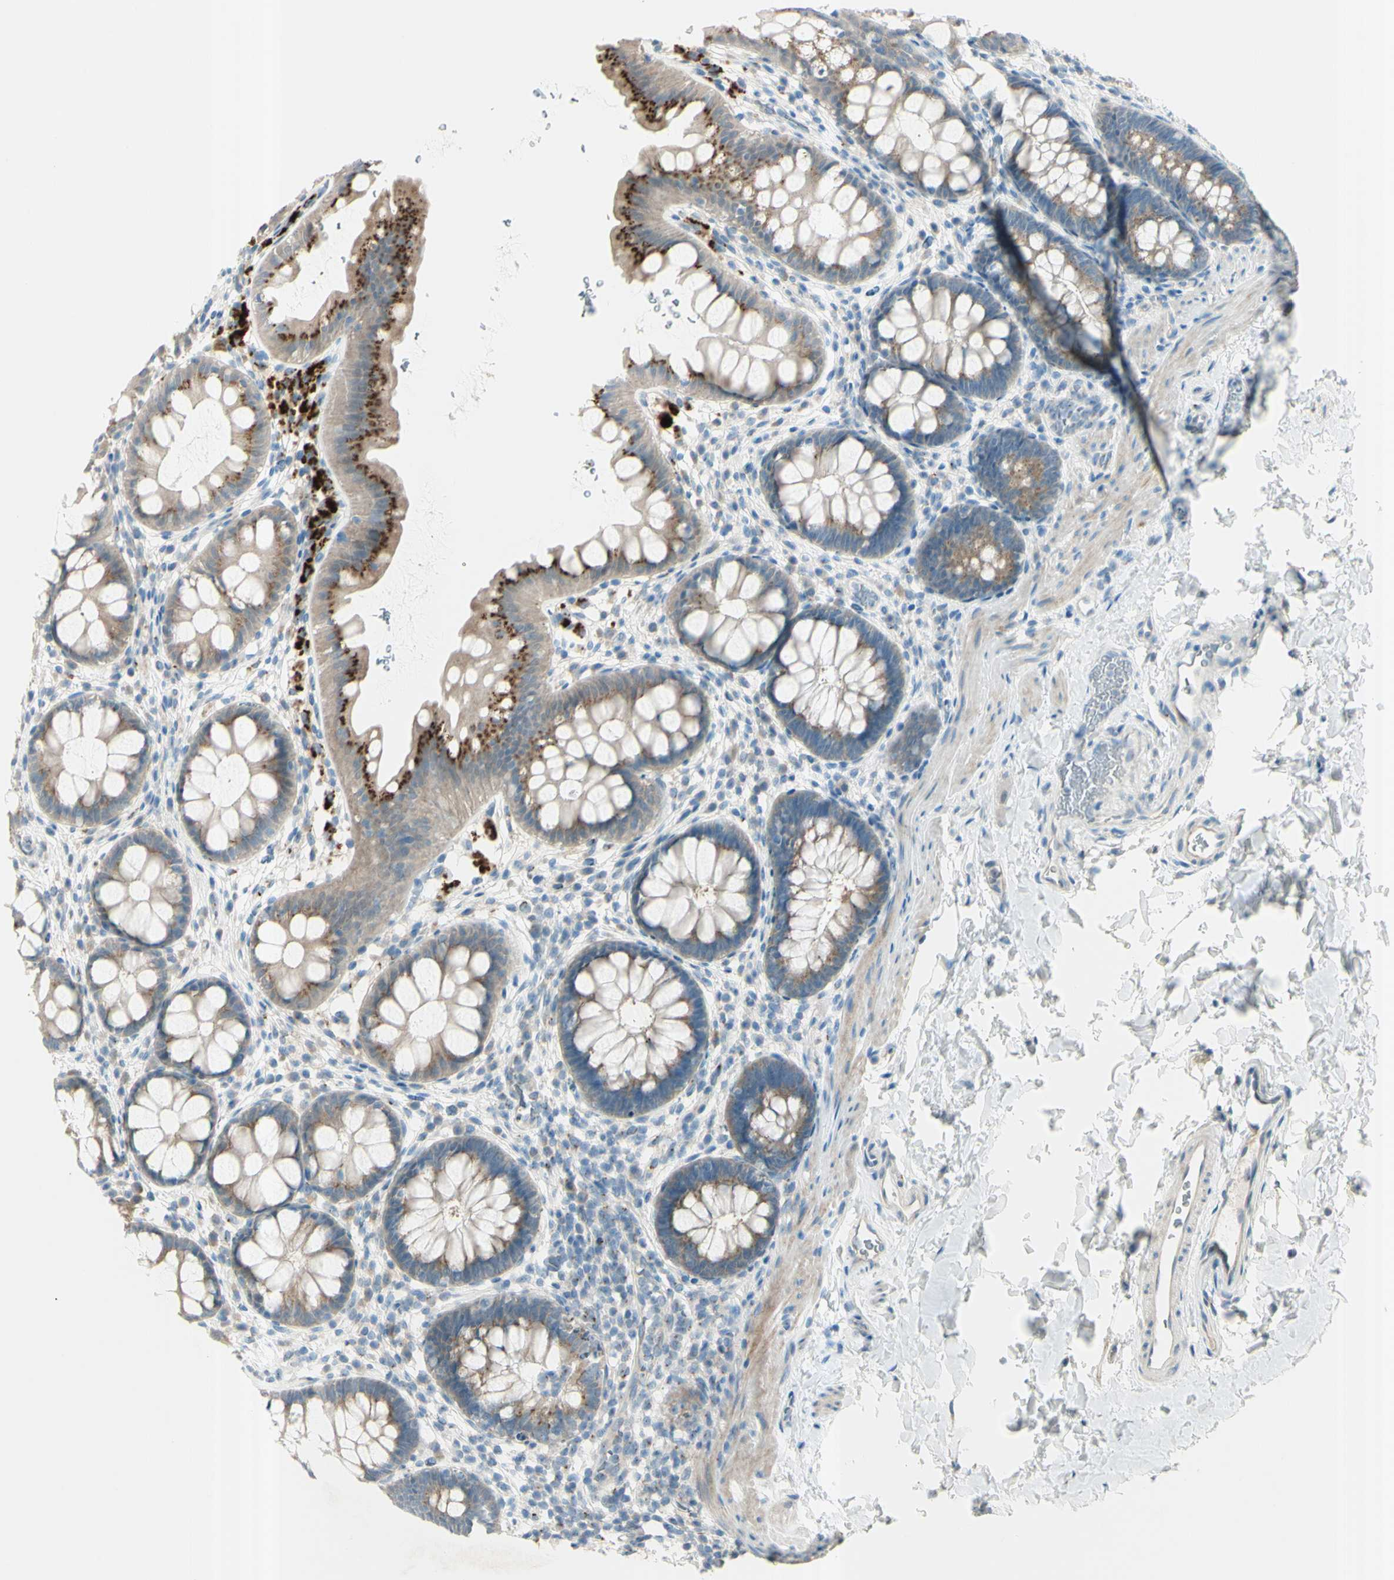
{"staining": {"intensity": "moderate", "quantity": ">75%", "location": "cytoplasmic/membranous"}, "tissue": "rectum", "cell_type": "Glandular cells", "image_type": "normal", "snomed": [{"axis": "morphology", "description": "Normal tissue, NOS"}, {"axis": "topography", "description": "Rectum"}], "caption": "IHC micrograph of benign rectum stained for a protein (brown), which reveals medium levels of moderate cytoplasmic/membranous expression in approximately >75% of glandular cells.", "gene": "B4GALT1", "patient": {"sex": "female", "age": 24}}